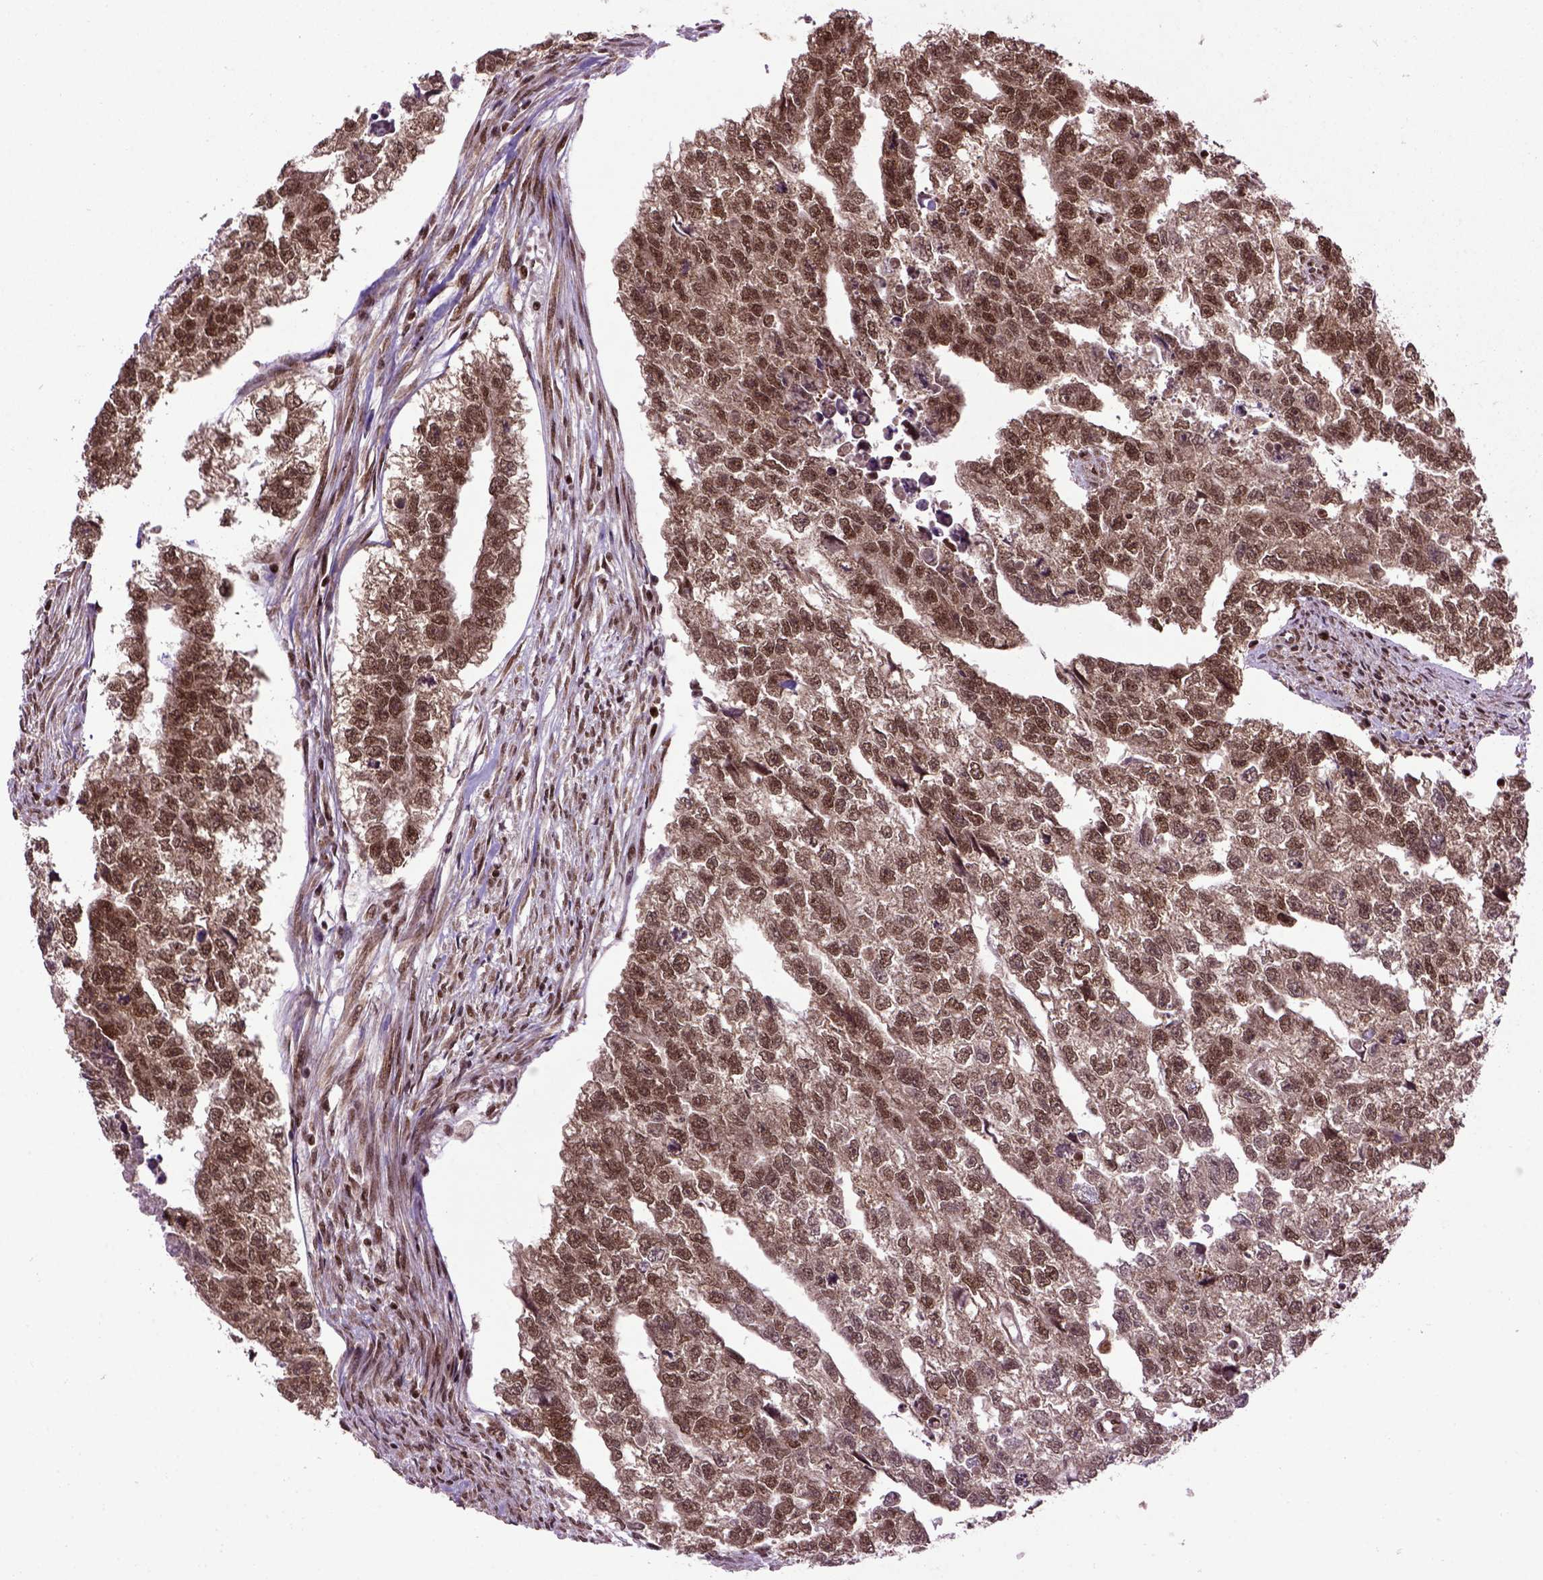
{"staining": {"intensity": "strong", "quantity": ">75%", "location": "cytoplasmic/membranous,nuclear"}, "tissue": "testis cancer", "cell_type": "Tumor cells", "image_type": "cancer", "snomed": [{"axis": "morphology", "description": "Carcinoma, Embryonal, NOS"}, {"axis": "morphology", "description": "Teratoma, malignant, NOS"}, {"axis": "topography", "description": "Testis"}], "caption": "Protein analysis of testis cancer (malignant teratoma) tissue demonstrates strong cytoplasmic/membranous and nuclear staining in about >75% of tumor cells. The protein is shown in brown color, while the nuclei are stained blue.", "gene": "CELF1", "patient": {"sex": "male", "age": 44}}